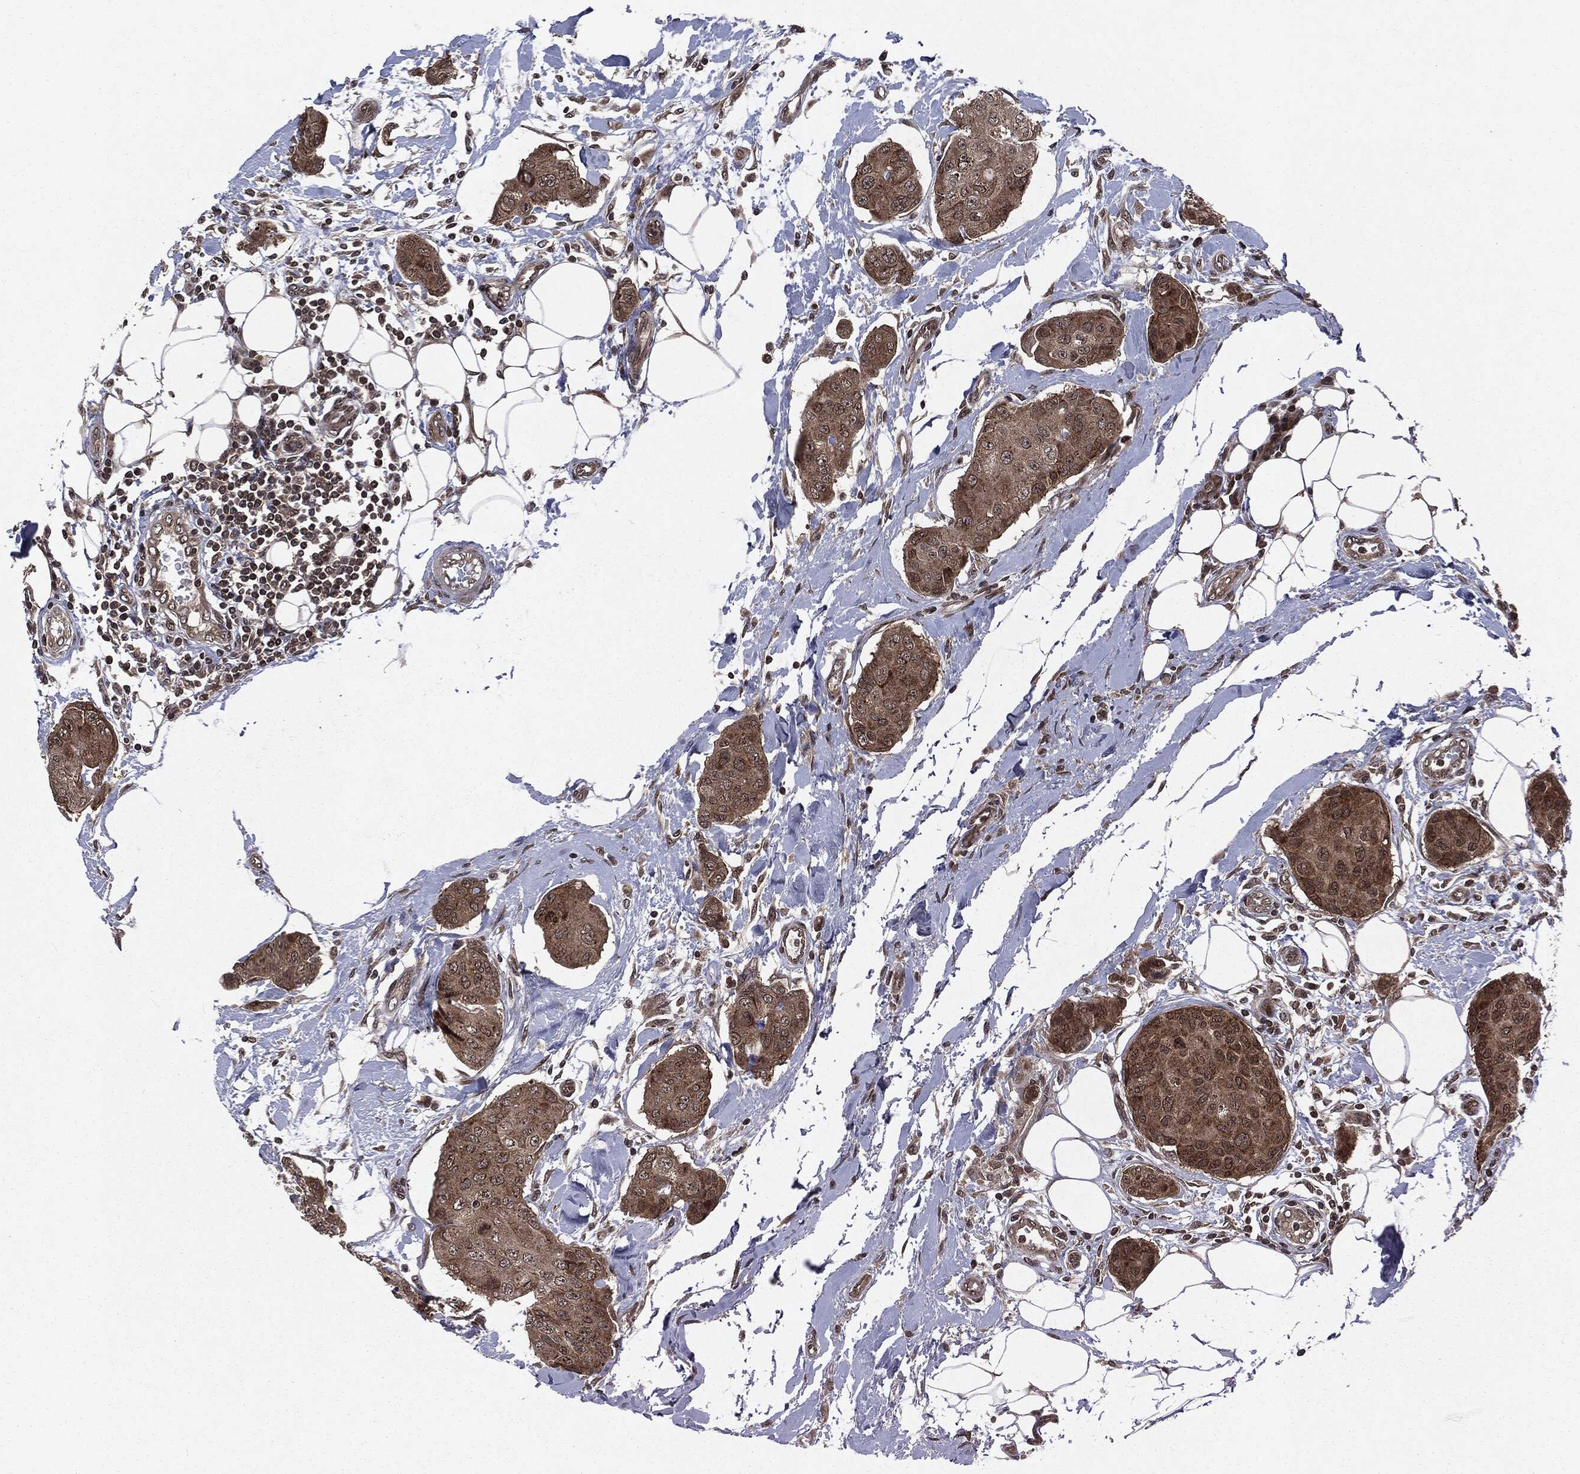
{"staining": {"intensity": "strong", "quantity": ">75%", "location": "cytoplasmic/membranous"}, "tissue": "breast cancer", "cell_type": "Tumor cells", "image_type": "cancer", "snomed": [{"axis": "morphology", "description": "Duct carcinoma"}, {"axis": "topography", "description": "Breast"}, {"axis": "topography", "description": "Lymph node"}], "caption": "Infiltrating ductal carcinoma (breast) stained with DAB (3,3'-diaminobenzidine) immunohistochemistry displays high levels of strong cytoplasmic/membranous expression in about >75% of tumor cells.", "gene": "STAU2", "patient": {"sex": "female", "age": 80}}